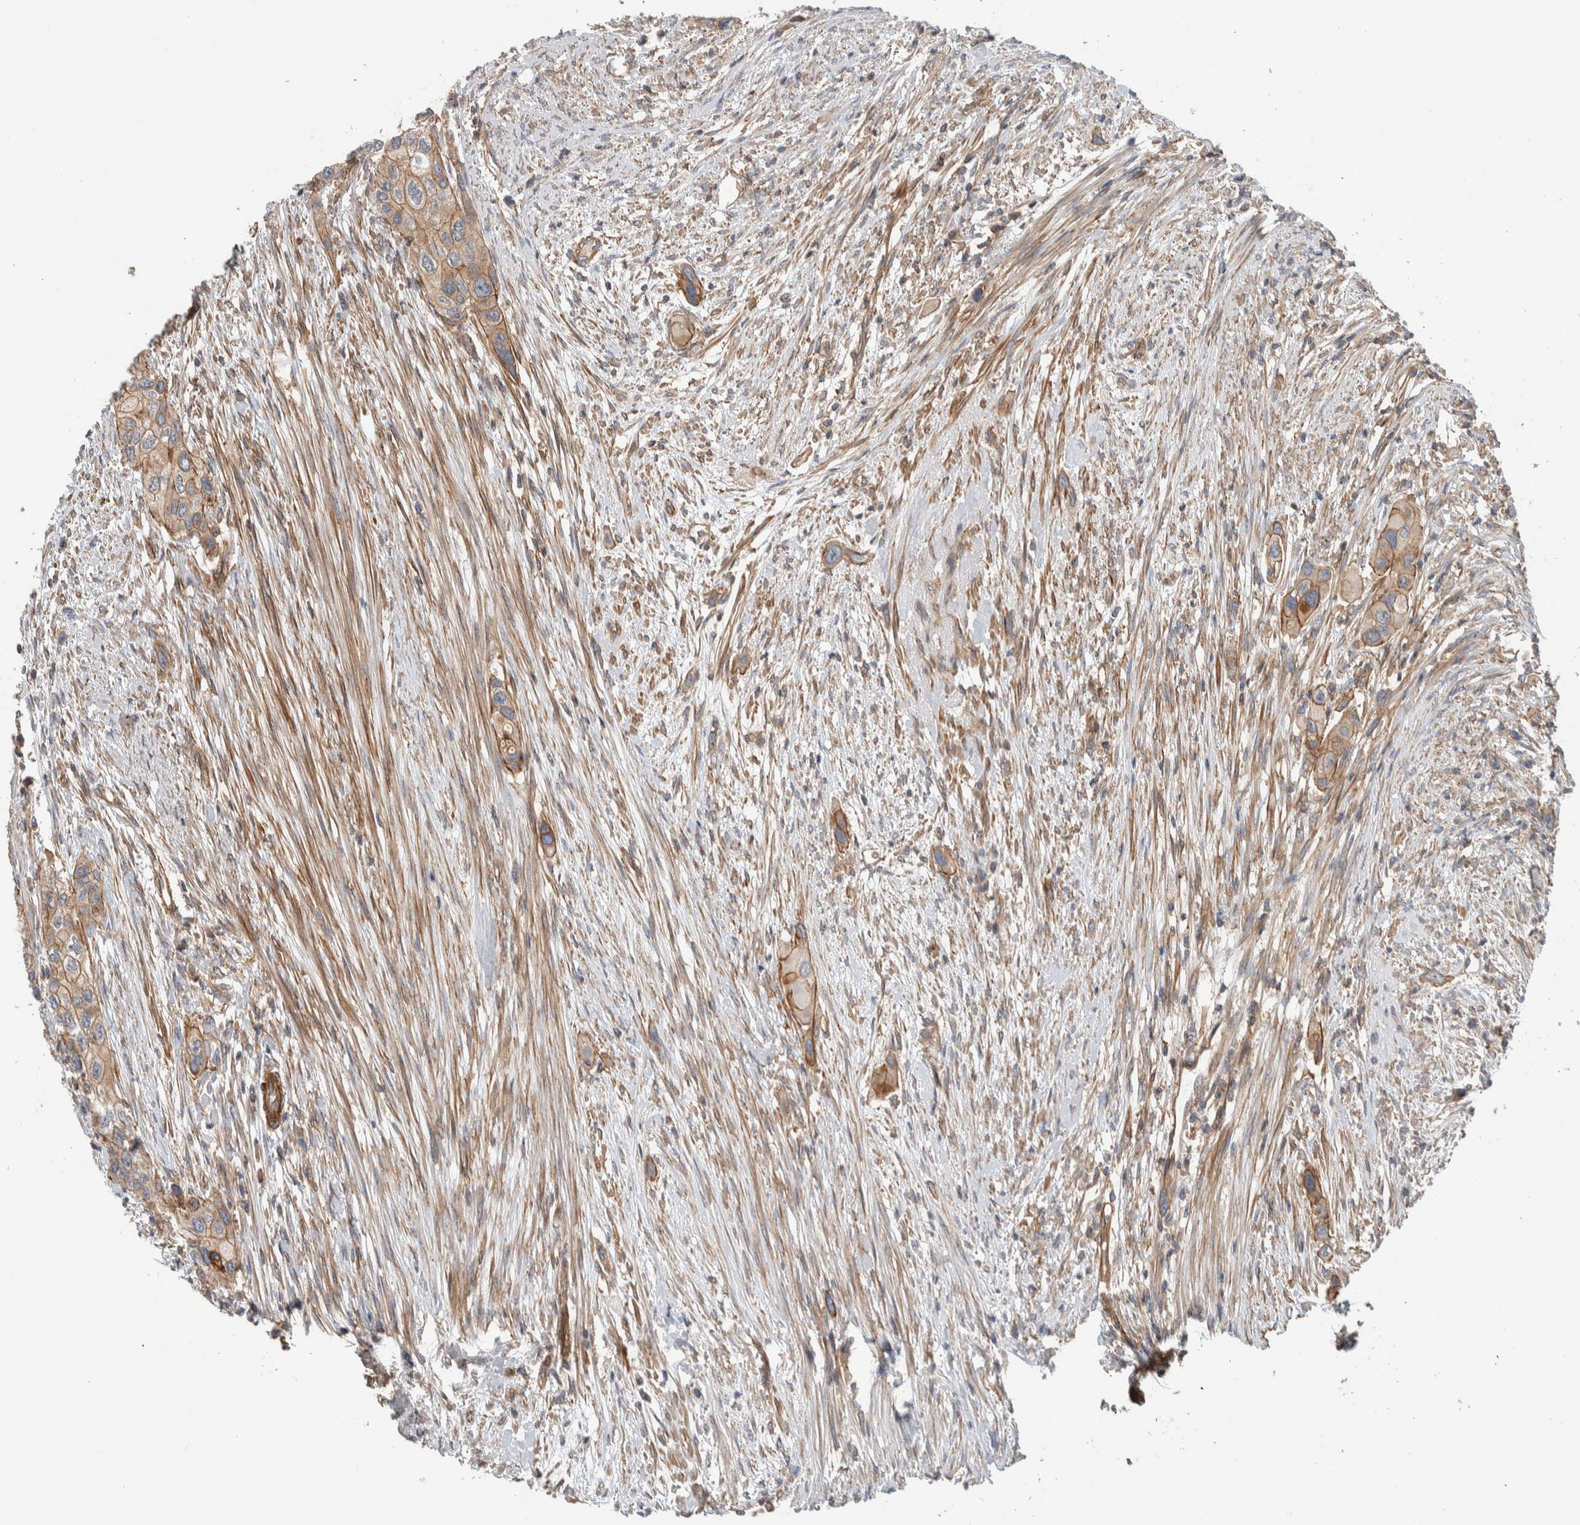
{"staining": {"intensity": "moderate", "quantity": ">75%", "location": "cytoplasmic/membranous"}, "tissue": "urothelial cancer", "cell_type": "Tumor cells", "image_type": "cancer", "snomed": [{"axis": "morphology", "description": "Urothelial carcinoma, High grade"}, {"axis": "topography", "description": "Urinary bladder"}], "caption": "Immunohistochemistry (IHC) staining of high-grade urothelial carcinoma, which shows medium levels of moderate cytoplasmic/membranous positivity in approximately >75% of tumor cells indicating moderate cytoplasmic/membranous protein expression. The staining was performed using DAB (3,3'-diaminobenzidine) (brown) for protein detection and nuclei were counterstained in hematoxylin (blue).", "gene": "MPRIP", "patient": {"sex": "female", "age": 56}}